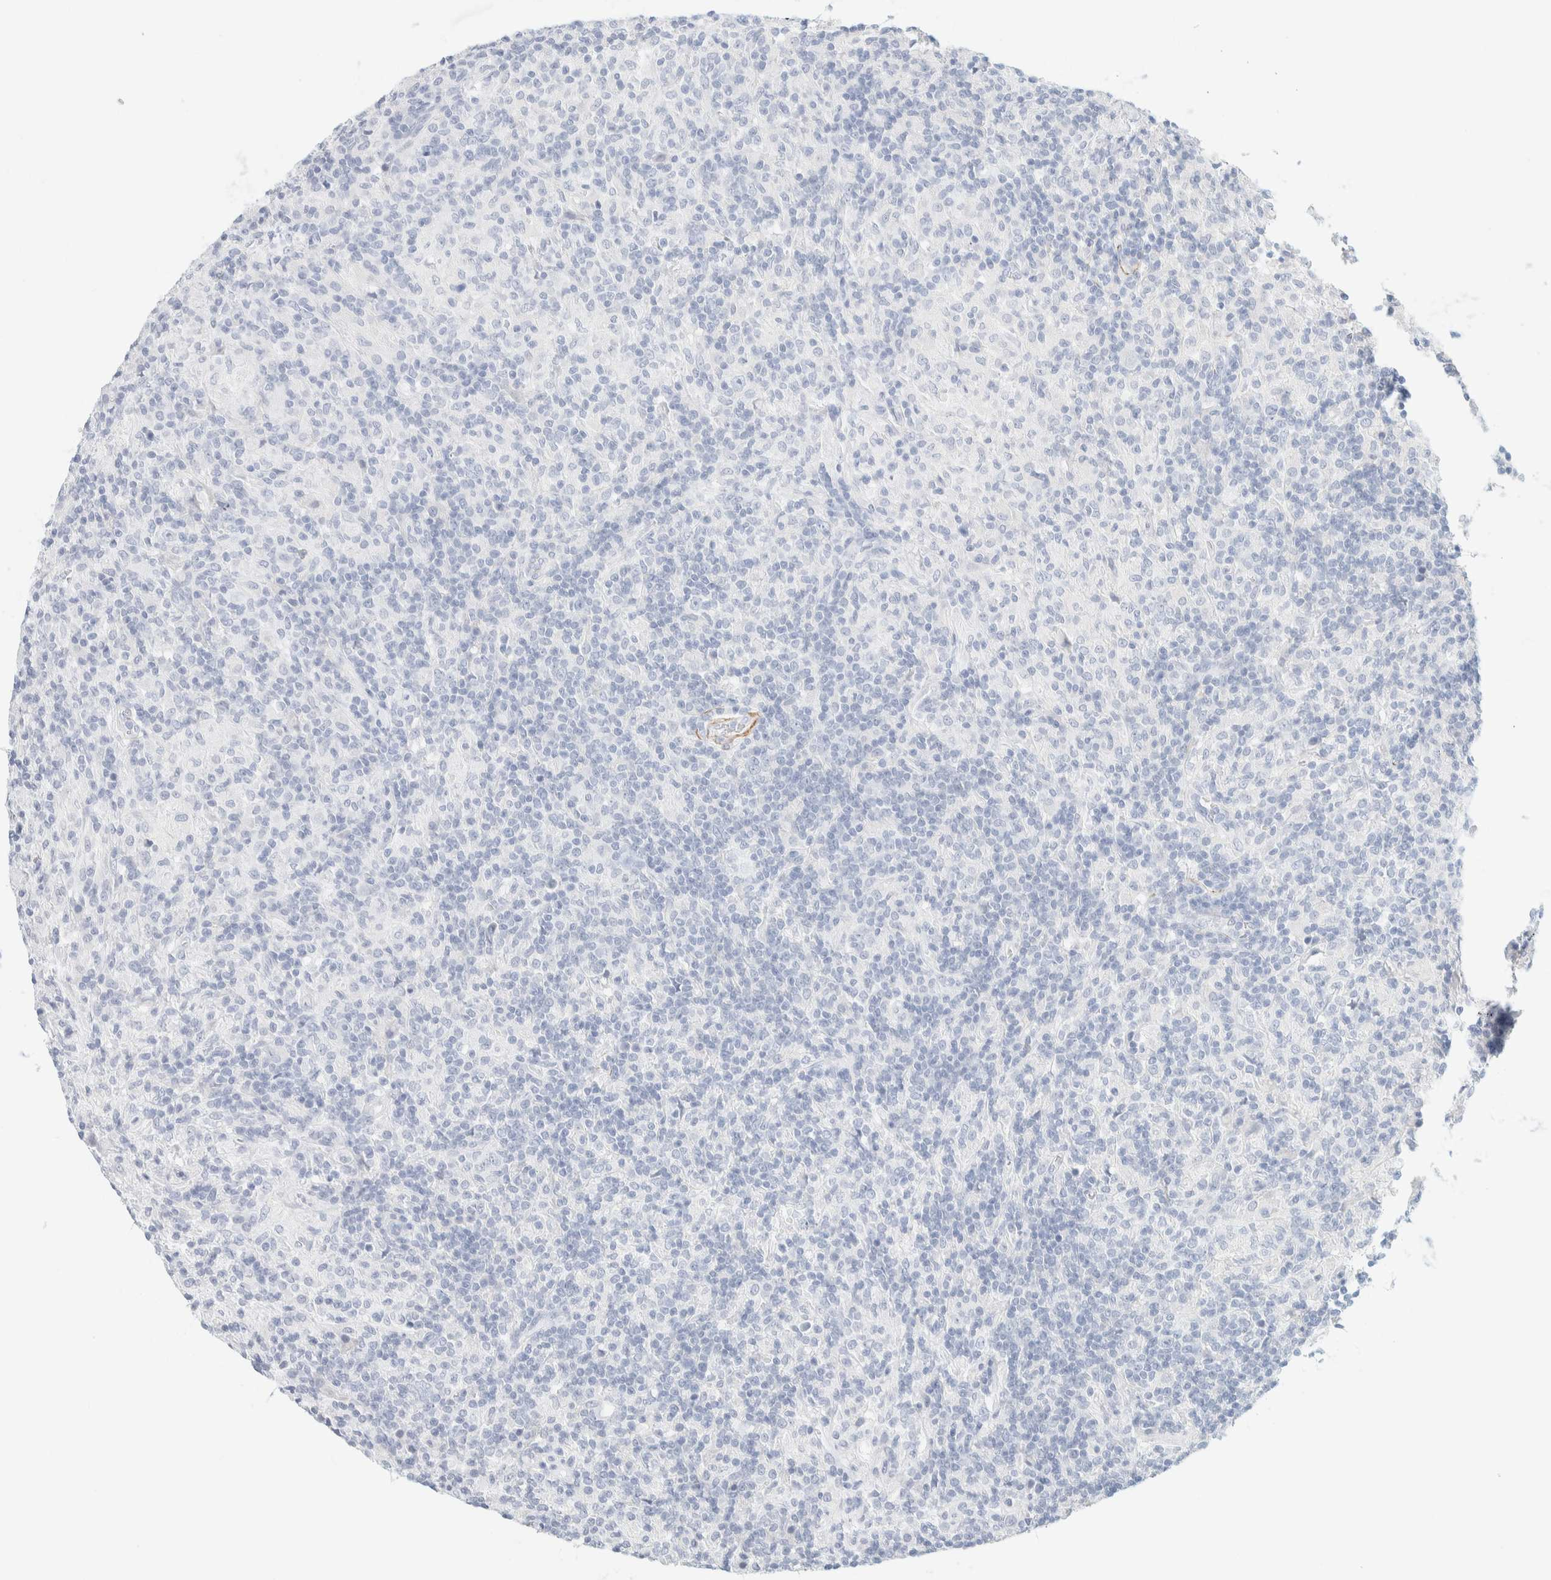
{"staining": {"intensity": "negative", "quantity": "none", "location": "none"}, "tissue": "lymphoma", "cell_type": "Tumor cells", "image_type": "cancer", "snomed": [{"axis": "morphology", "description": "Hodgkin's disease, NOS"}, {"axis": "topography", "description": "Lymph node"}], "caption": "Tumor cells are negative for protein expression in human Hodgkin's disease.", "gene": "AFMID", "patient": {"sex": "male", "age": 70}}